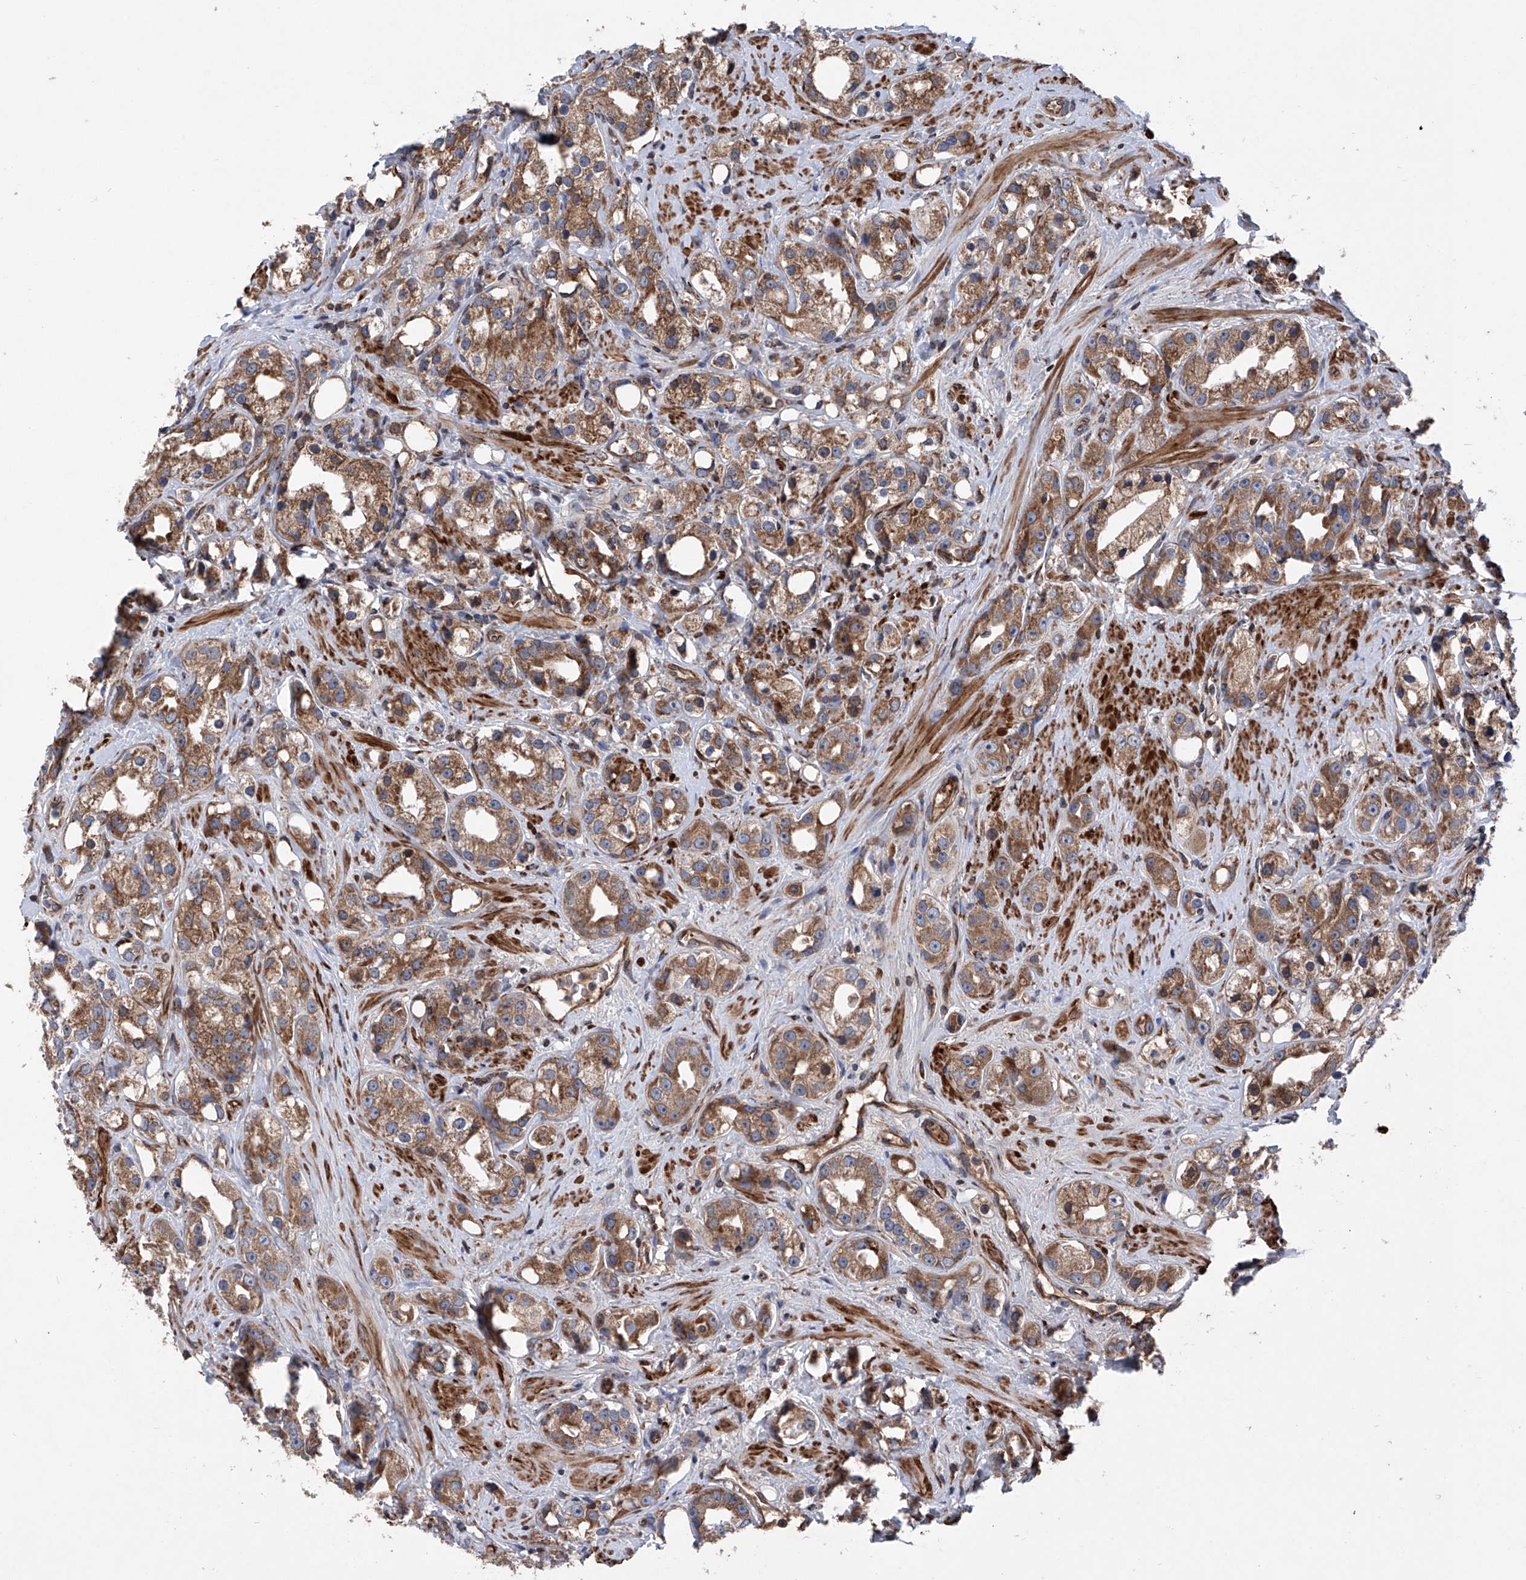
{"staining": {"intensity": "moderate", "quantity": ">75%", "location": "cytoplasmic/membranous"}, "tissue": "prostate cancer", "cell_type": "Tumor cells", "image_type": "cancer", "snomed": [{"axis": "morphology", "description": "Adenocarcinoma, NOS"}, {"axis": "topography", "description": "Prostate"}], "caption": "The immunohistochemical stain shows moderate cytoplasmic/membranous staining in tumor cells of adenocarcinoma (prostate) tissue.", "gene": "ASCC3", "patient": {"sex": "male", "age": 79}}